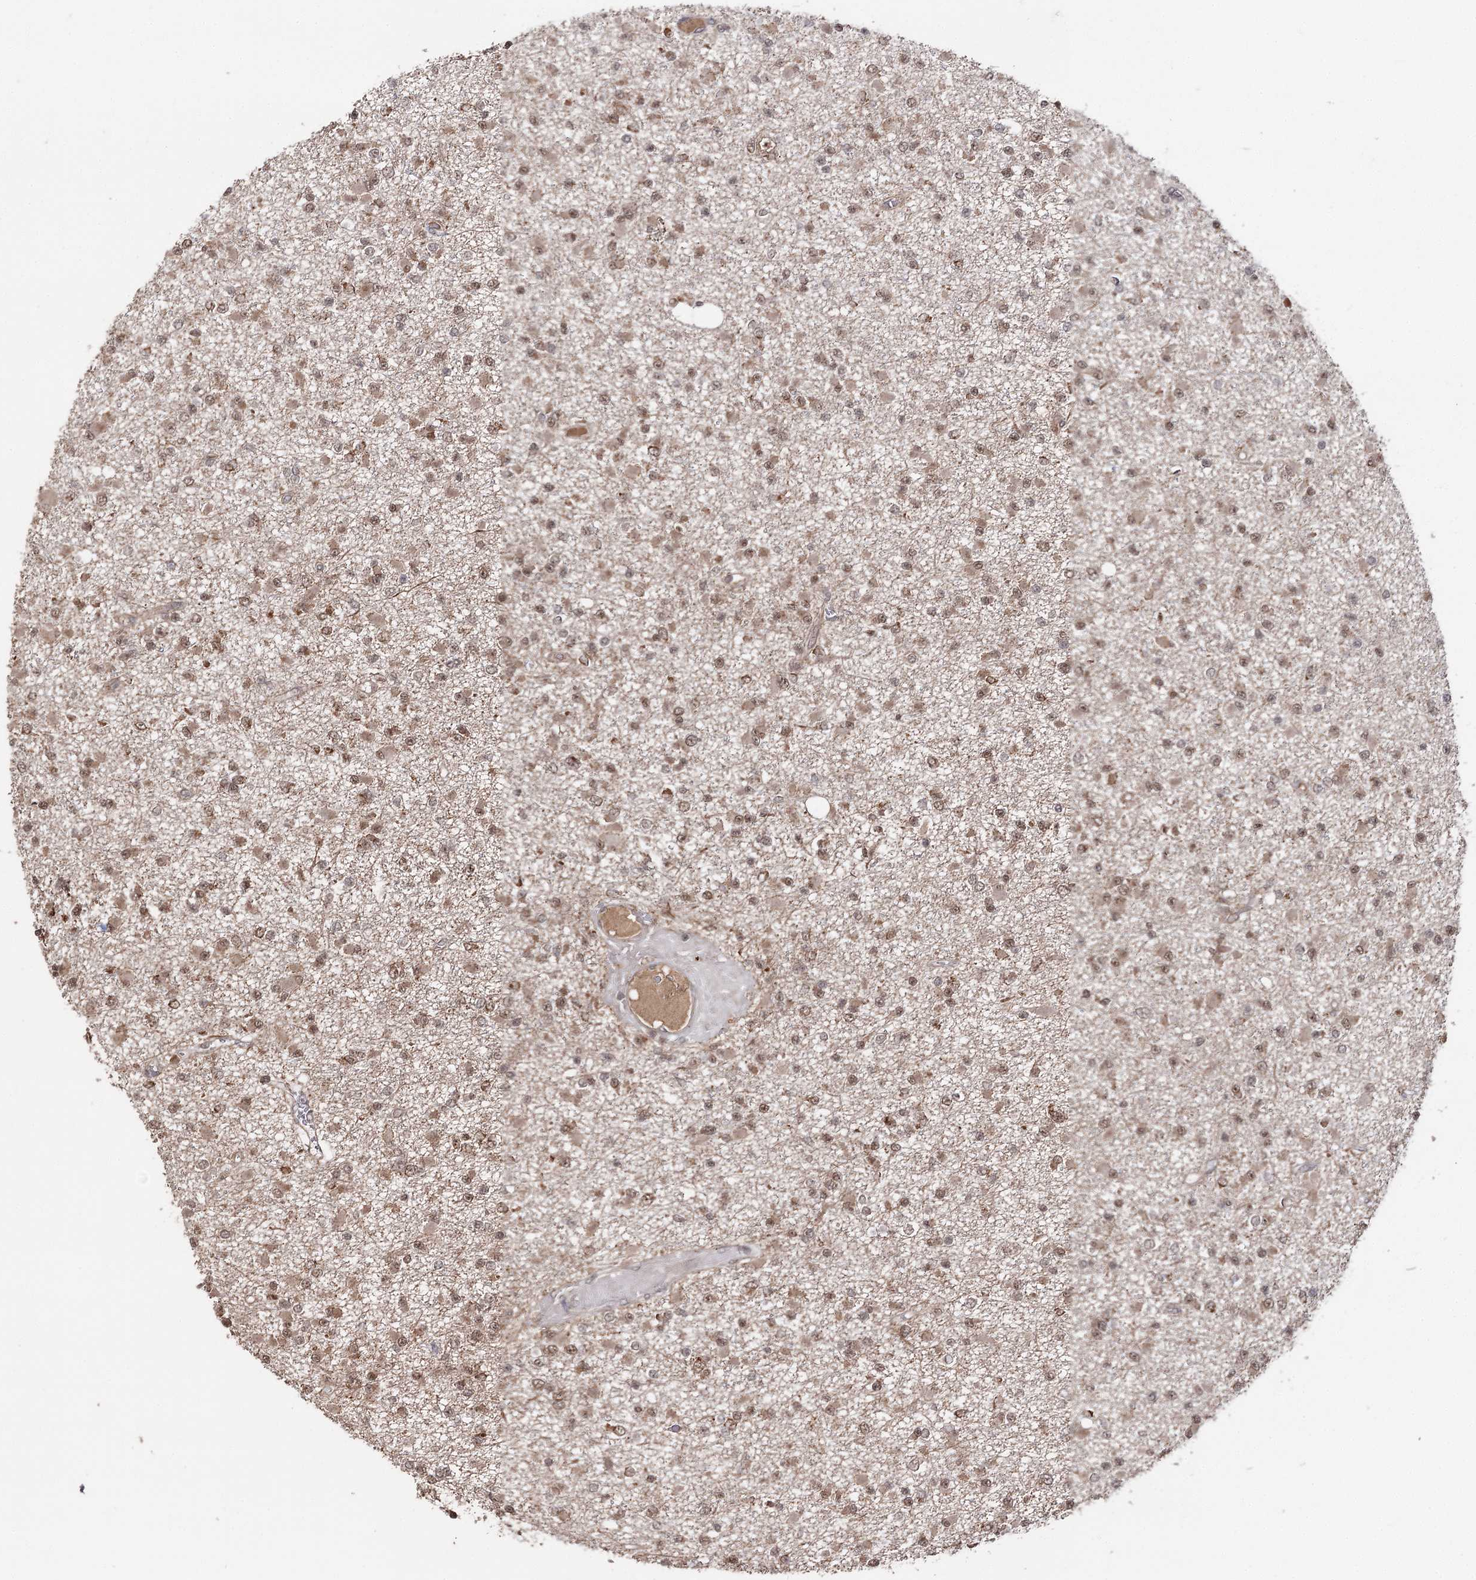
{"staining": {"intensity": "moderate", "quantity": ">75%", "location": "nuclear"}, "tissue": "glioma", "cell_type": "Tumor cells", "image_type": "cancer", "snomed": [{"axis": "morphology", "description": "Glioma, malignant, Low grade"}, {"axis": "topography", "description": "Brain"}], "caption": "A photomicrograph of human glioma stained for a protein displays moderate nuclear brown staining in tumor cells.", "gene": "FAM53B", "patient": {"sex": "female", "age": 22}}